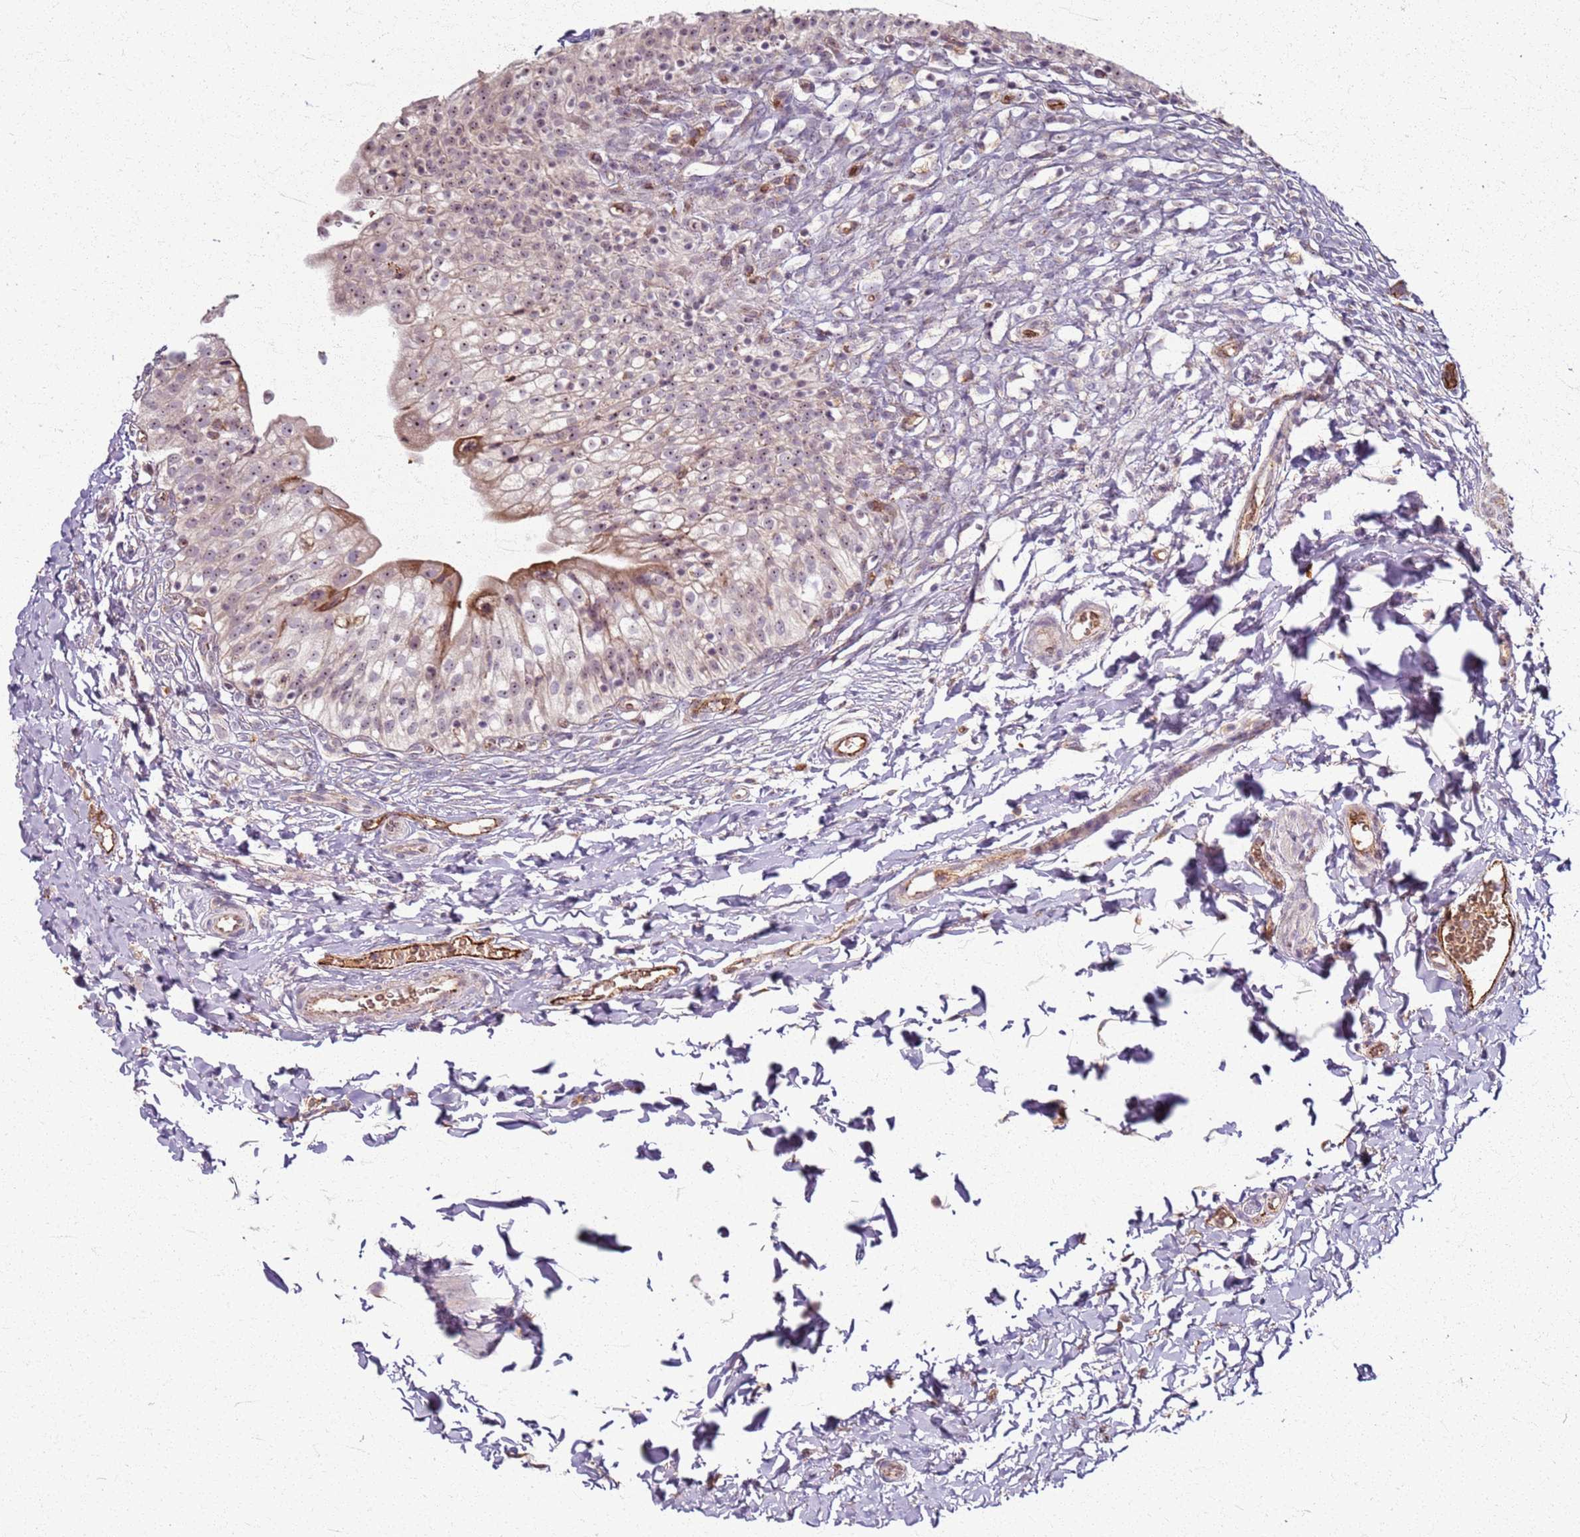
{"staining": {"intensity": "moderate", "quantity": "<25%", "location": "cytoplasmic/membranous,nuclear"}, "tissue": "urinary bladder", "cell_type": "Urothelial cells", "image_type": "normal", "snomed": [{"axis": "morphology", "description": "Normal tissue, NOS"}, {"axis": "topography", "description": "Urinary bladder"}], "caption": "IHC photomicrograph of unremarkable human urinary bladder stained for a protein (brown), which shows low levels of moderate cytoplasmic/membranous,nuclear staining in approximately <25% of urothelial cells.", "gene": "KRI1", "patient": {"sex": "male", "age": 55}}